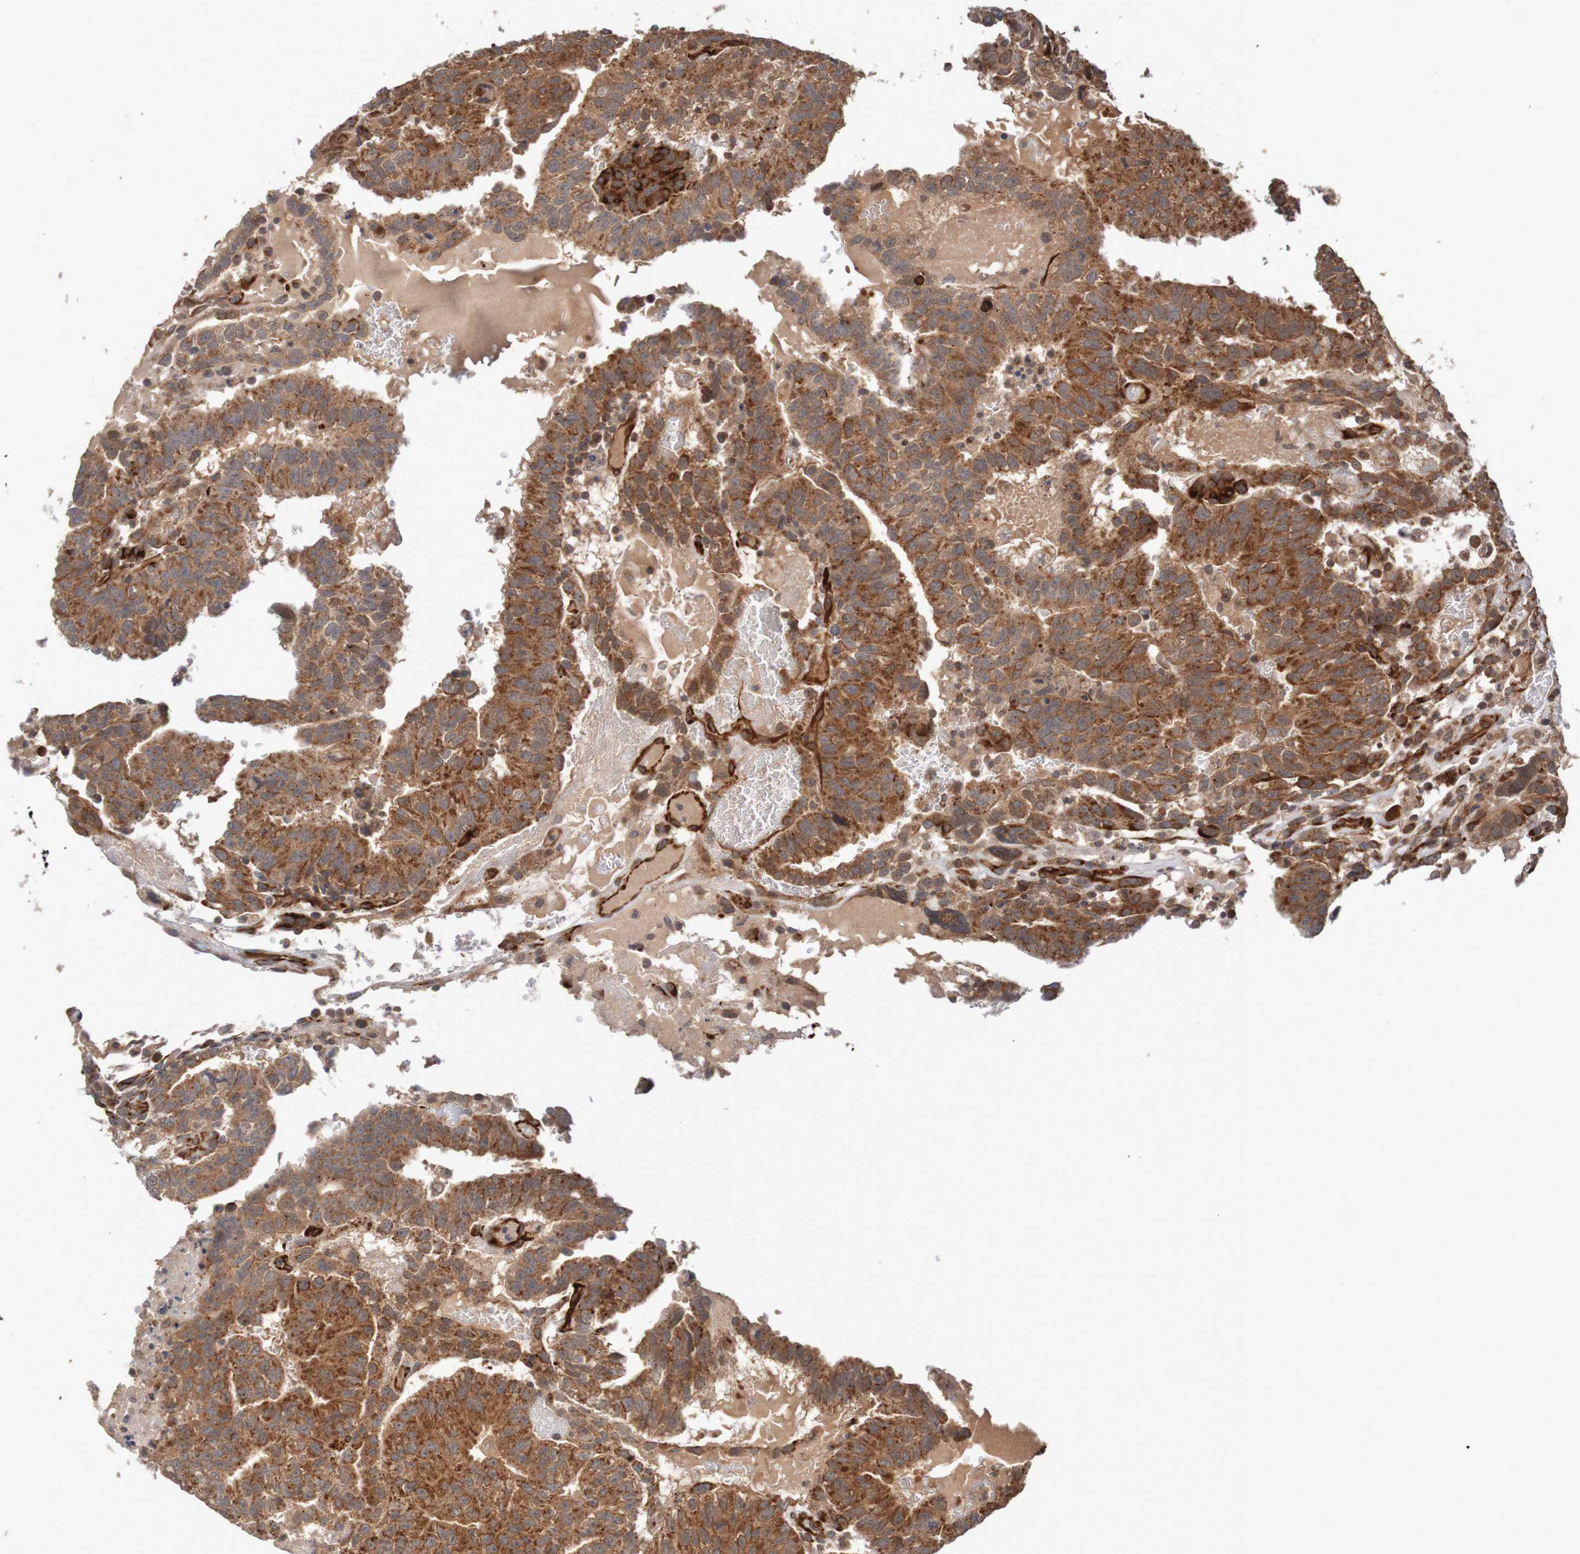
{"staining": {"intensity": "strong", "quantity": ">75%", "location": "cytoplasmic/membranous"}, "tissue": "testis cancer", "cell_type": "Tumor cells", "image_type": "cancer", "snomed": [{"axis": "morphology", "description": "Seminoma, NOS"}, {"axis": "morphology", "description": "Carcinoma, Embryonal, NOS"}, {"axis": "topography", "description": "Testis"}], "caption": "A micrograph showing strong cytoplasmic/membranous positivity in about >75% of tumor cells in testis cancer (embryonal carcinoma), as visualized by brown immunohistochemical staining.", "gene": "MRPL52", "patient": {"sex": "male", "age": 52}}